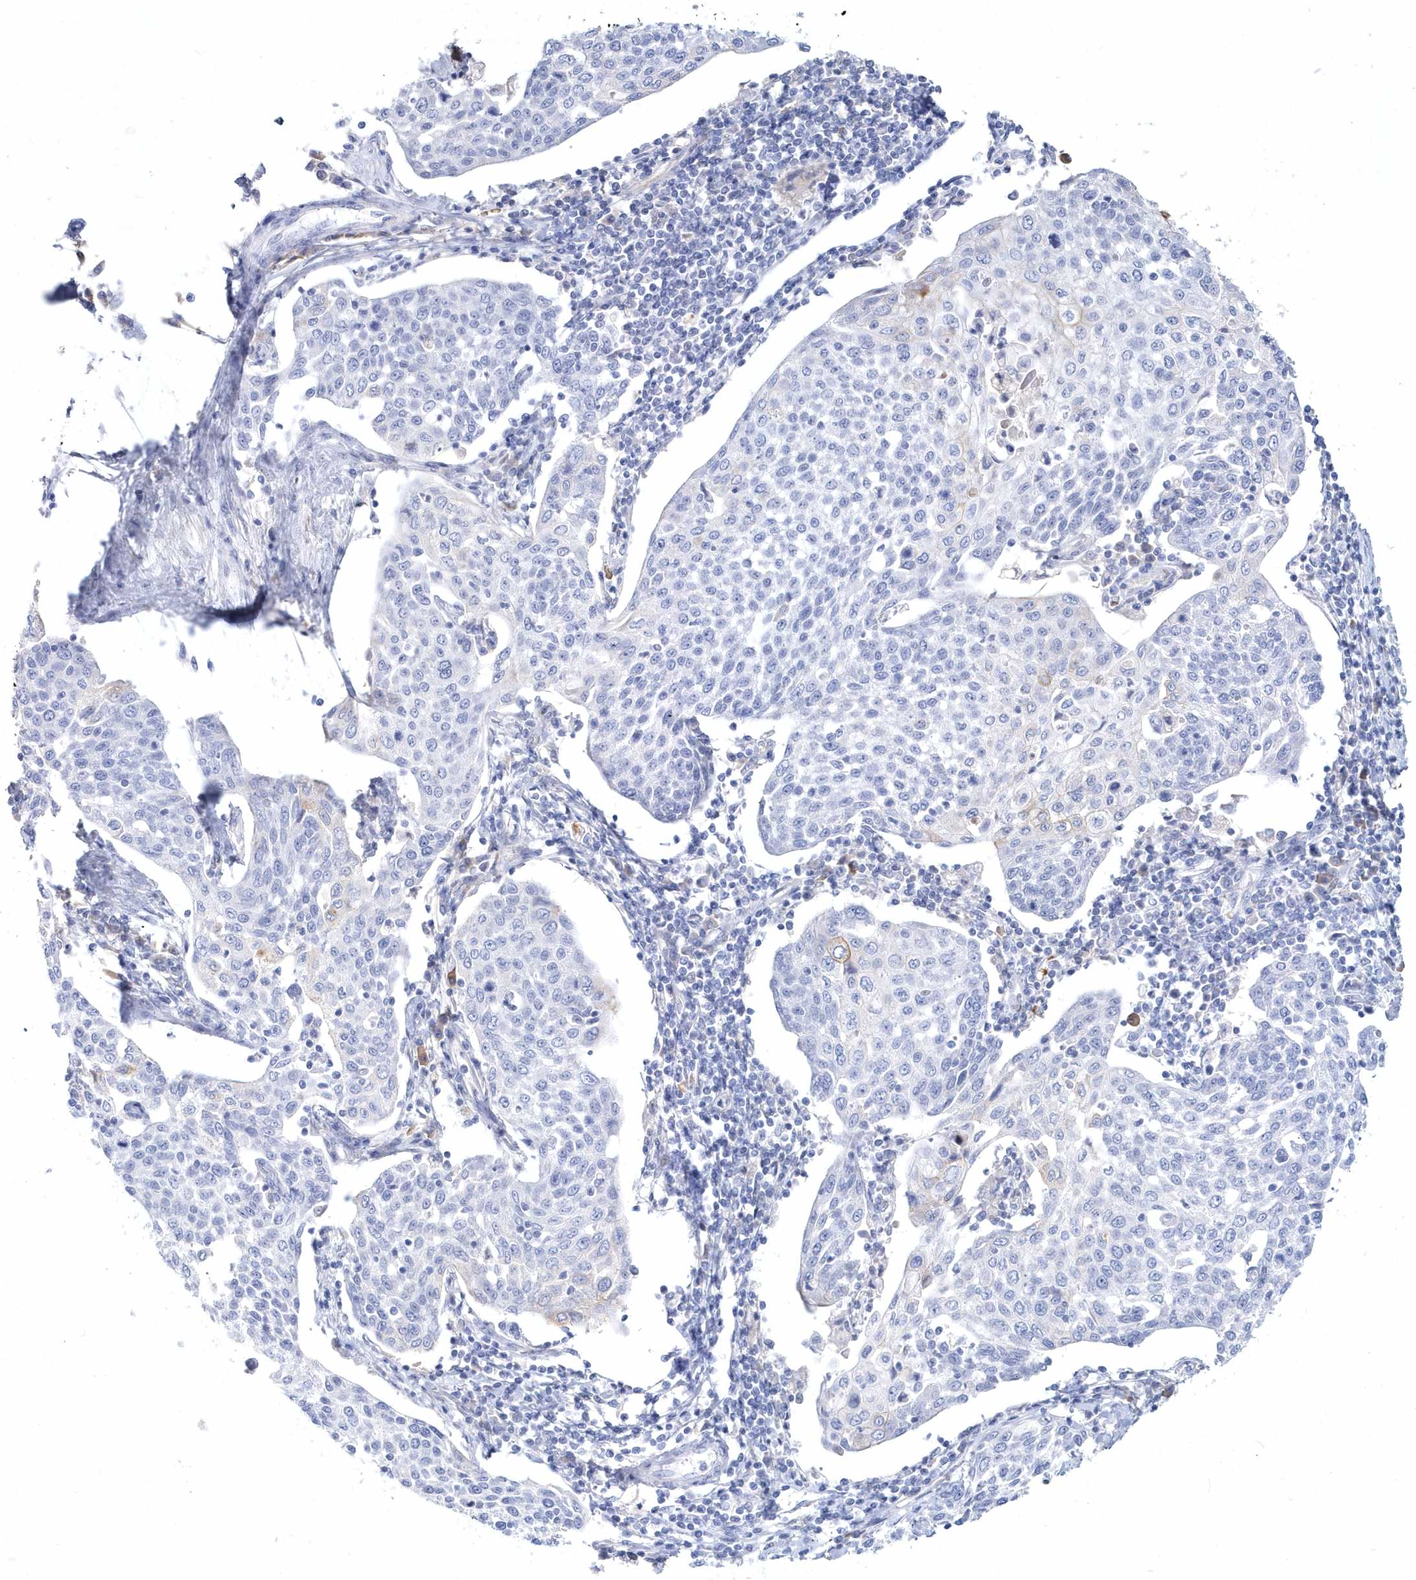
{"staining": {"intensity": "negative", "quantity": "none", "location": "none"}, "tissue": "cervical cancer", "cell_type": "Tumor cells", "image_type": "cancer", "snomed": [{"axis": "morphology", "description": "Squamous cell carcinoma, NOS"}, {"axis": "topography", "description": "Cervix"}], "caption": "Human cervical cancer (squamous cell carcinoma) stained for a protein using IHC demonstrates no positivity in tumor cells.", "gene": "SPINK7", "patient": {"sex": "female", "age": 34}}